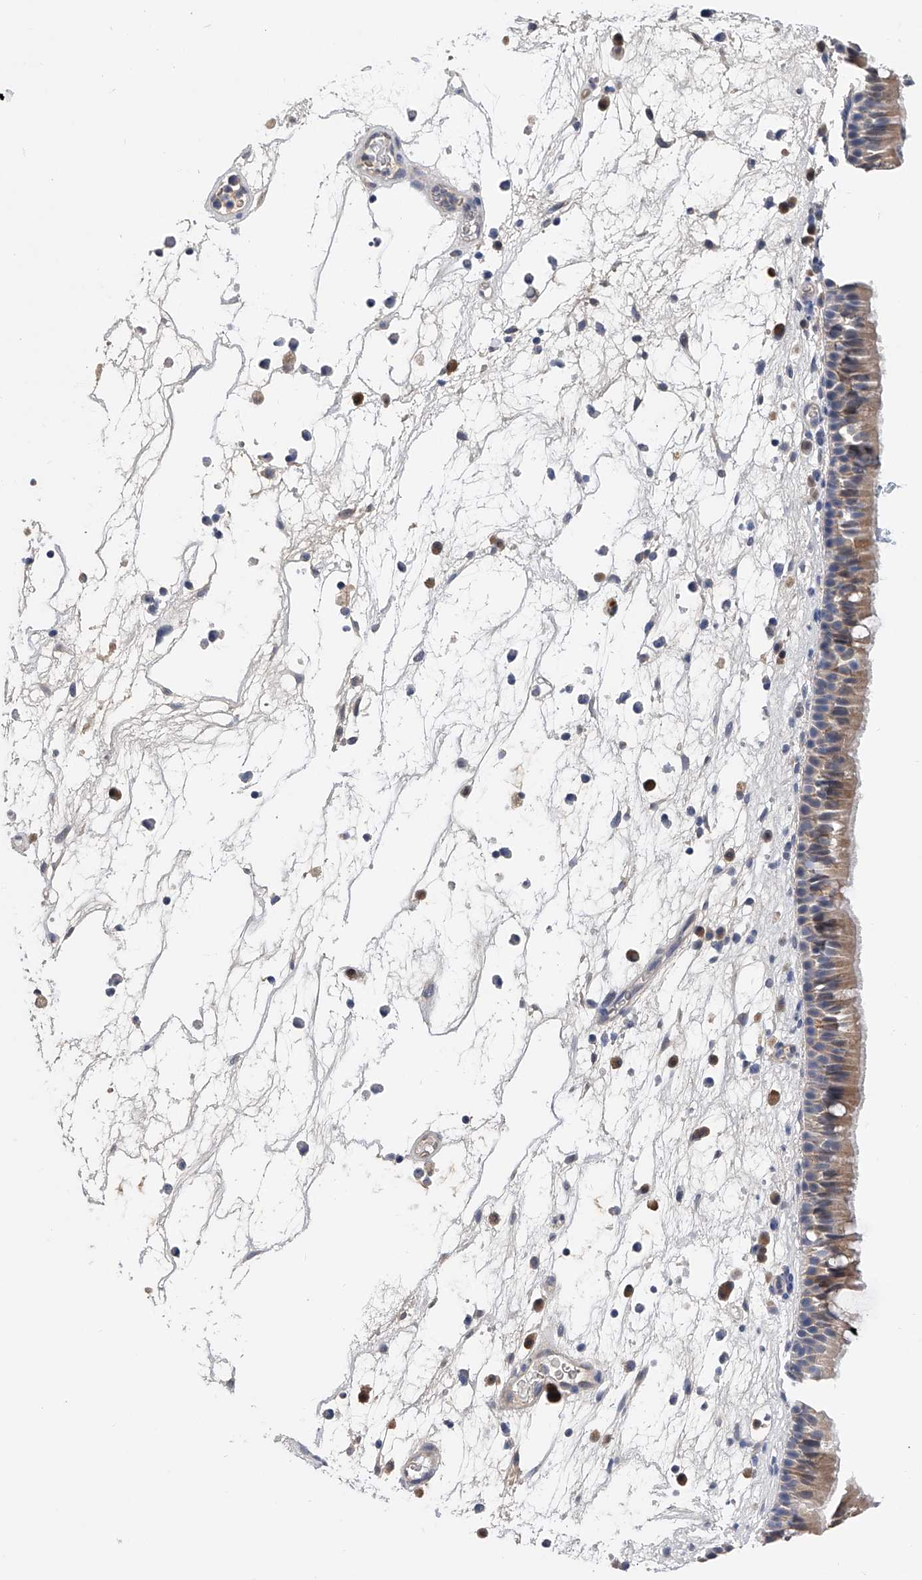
{"staining": {"intensity": "weak", "quantity": "25%-75%", "location": "cytoplasmic/membranous"}, "tissue": "nasopharynx", "cell_type": "Respiratory epithelial cells", "image_type": "normal", "snomed": [{"axis": "morphology", "description": "Normal tissue, NOS"}, {"axis": "morphology", "description": "Inflammation, NOS"}, {"axis": "morphology", "description": "Malignant melanoma, Metastatic site"}, {"axis": "topography", "description": "Nasopharynx"}], "caption": "Weak cytoplasmic/membranous positivity for a protein is appreciated in approximately 25%-75% of respiratory epithelial cells of benign nasopharynx using IHC.", "gene": "PGM3", "patient": {"sex": "male", "age": 70}}